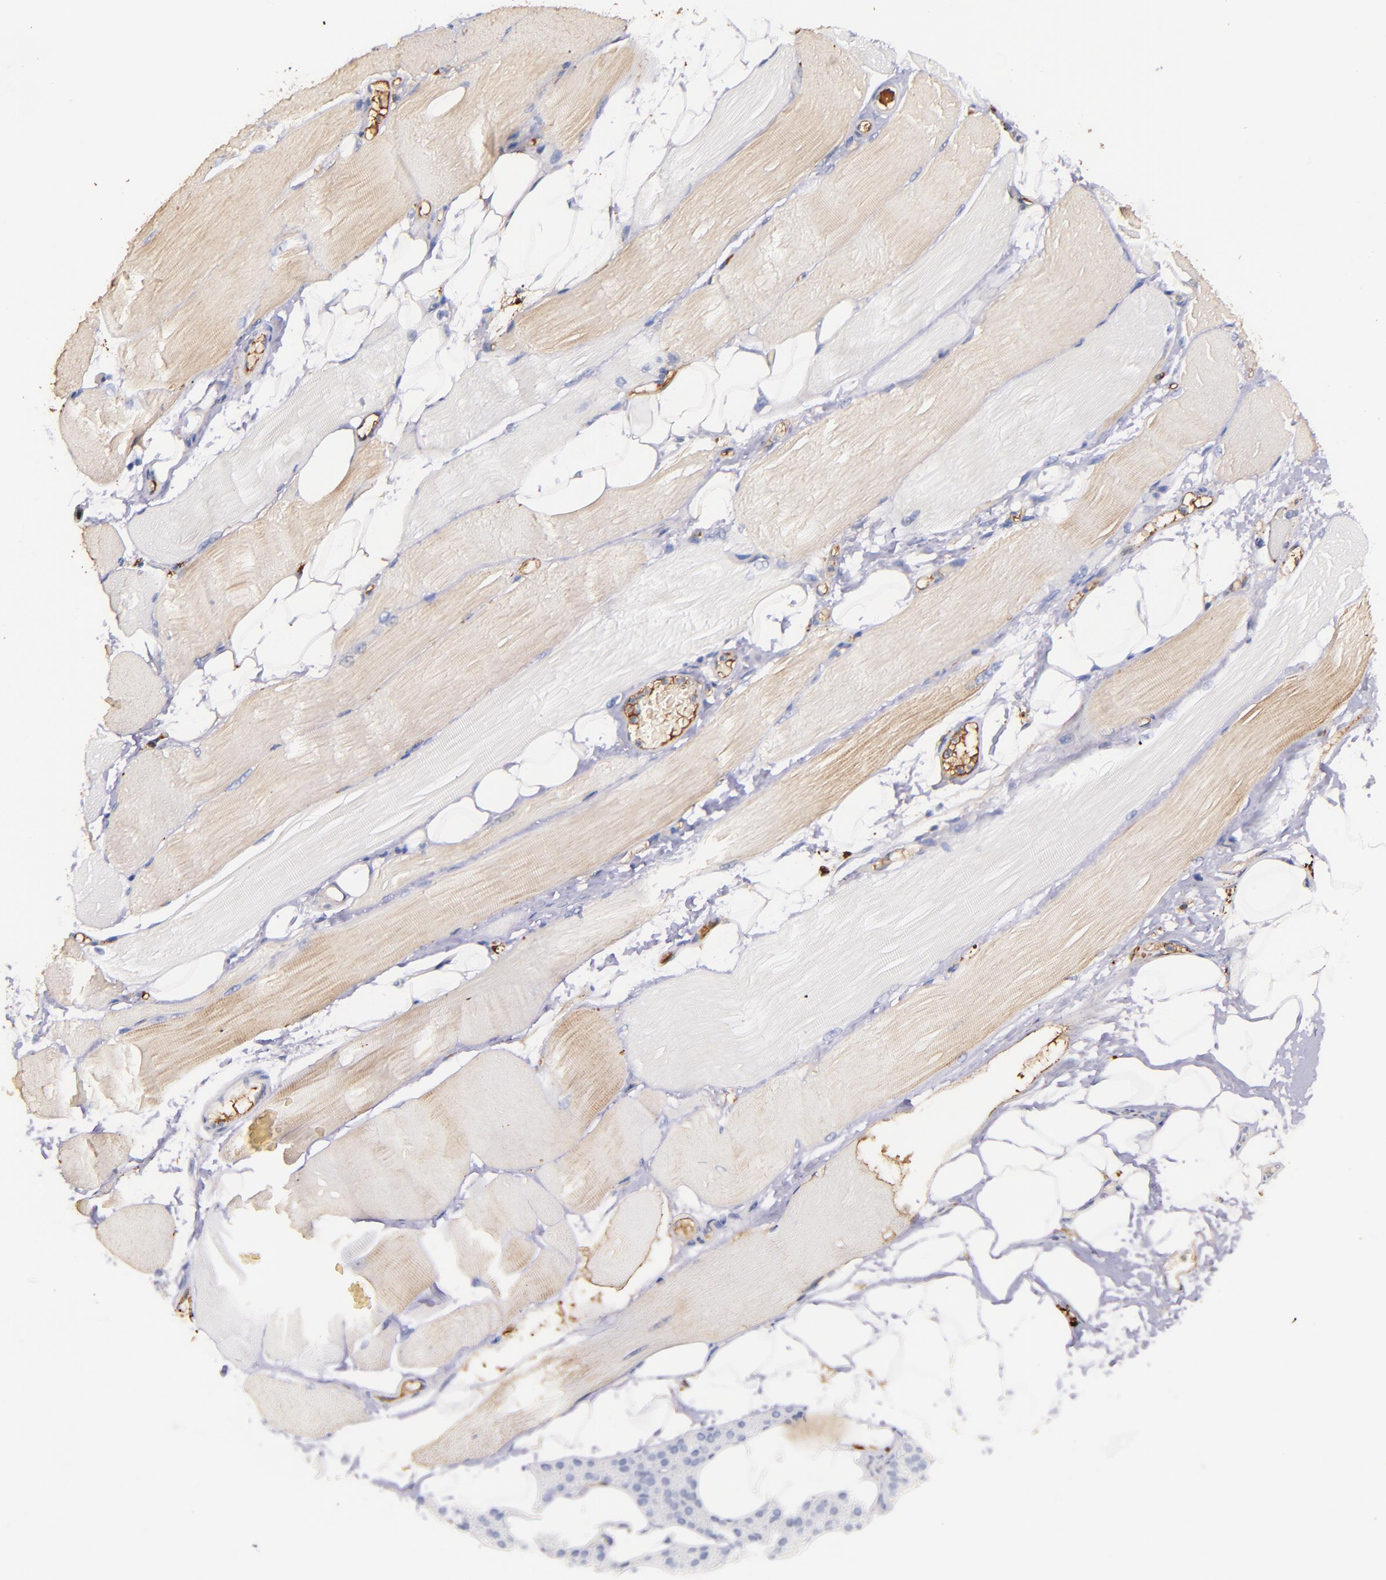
{"staining": {"intensity": "weak", "quantity": "25%-75%", "location": "cytoplasmic/membranous"}, "tissue": "skeletal muscle", "cell_type": "Myocytes", "image_type": "normal", "snomed": [{"axis": "morphology", "description": "Normal tissue, NOS"}, {"axis": "topography", "description": "Skeletal muscle"}, {"axis": "topography", "description": "Parathyroid gland"}], "caption": "Myocytes show low levels of weak cytoplasmic/membranous positivity in about 25%-75% of cells in unremarkable skeletal muscle.", "gene": "KNG1", "patient": {"sex": "female", "age": 37}}